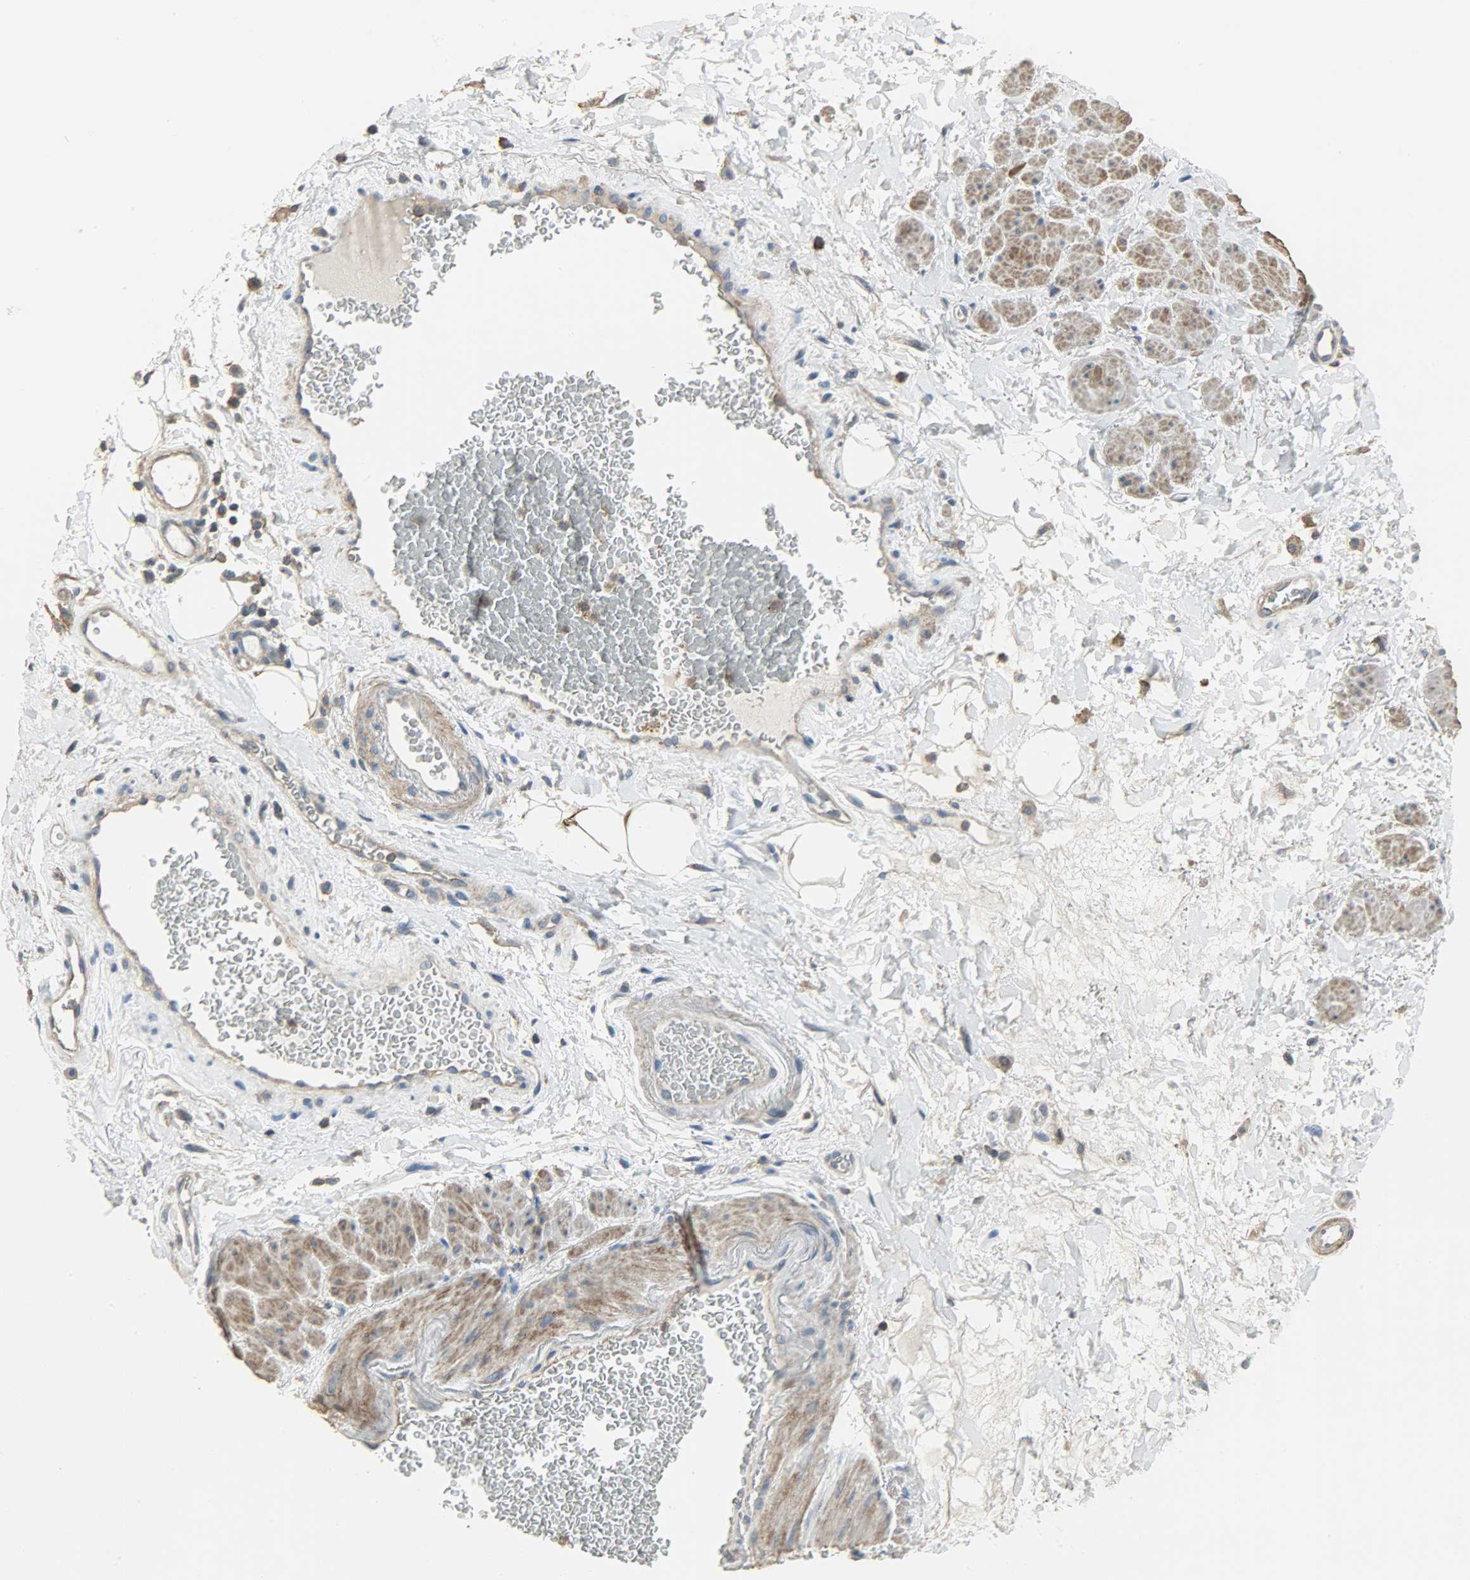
{"staining": {"intensity": "negative", "quantity": "none", "location": "none"}, "tissue": "adipose tissue", "cell_type": "Adipocytes", "image_type": "normal", "snomed": [{"axis": "morphology", "description": "Normal tissue, NOS"}, {"axis": "topography", "description": "Soft tissue"}, {"axis": "topography", "description": "Peripheral nerve tissue"}], "caption": "DAB (3,3'-diaminobenzidine) immunohistochemical staining of normal human adipose tissue displays no significant staining in adipocytes. Brightfield microscopy of IHC stained with DAB (brown) and hematoxylin (blue), captured at high magnification.", "gene": "DNAJA4", "patient": {"sex": "female", "age": 71}}